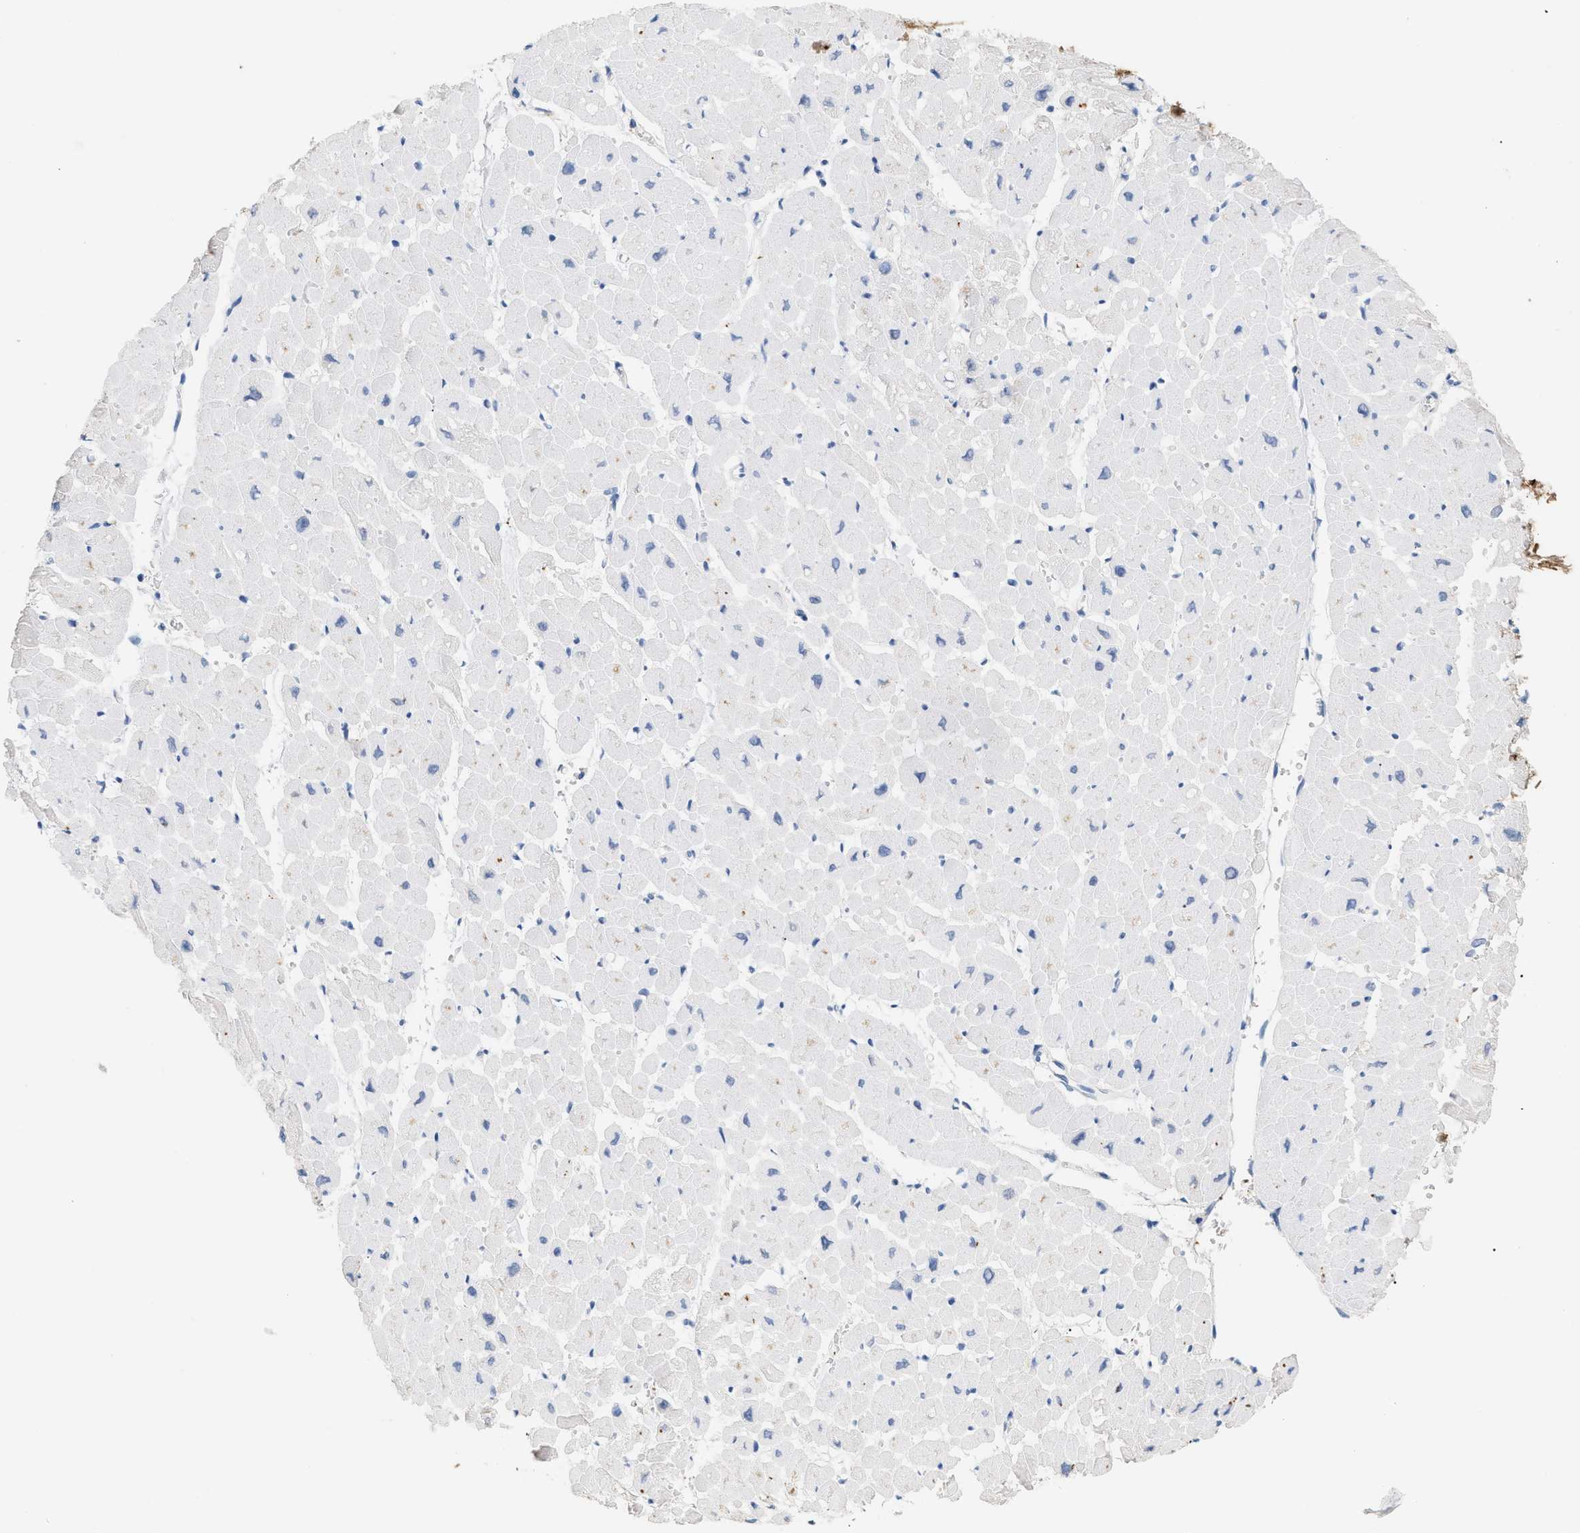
{"staining": {"intensity": "negative", "quantity": "none", "location": "none"}, "tissue": "heart muscle", "cell_type": "Cardiomyocytes", "image_type": "normal", "snomed": [{"axis": "morphology", "description": "Normal tissue, NOS"}, {"axis": "topography", "description": "Heart"}], "caption": "An immunohistochemistry histopathology image of normal heart muscle is shown. There is no staining in cardiomyocytes of heart muscle.", "gene": "CFH", "patient": {"sex": "male", "age": 45}}